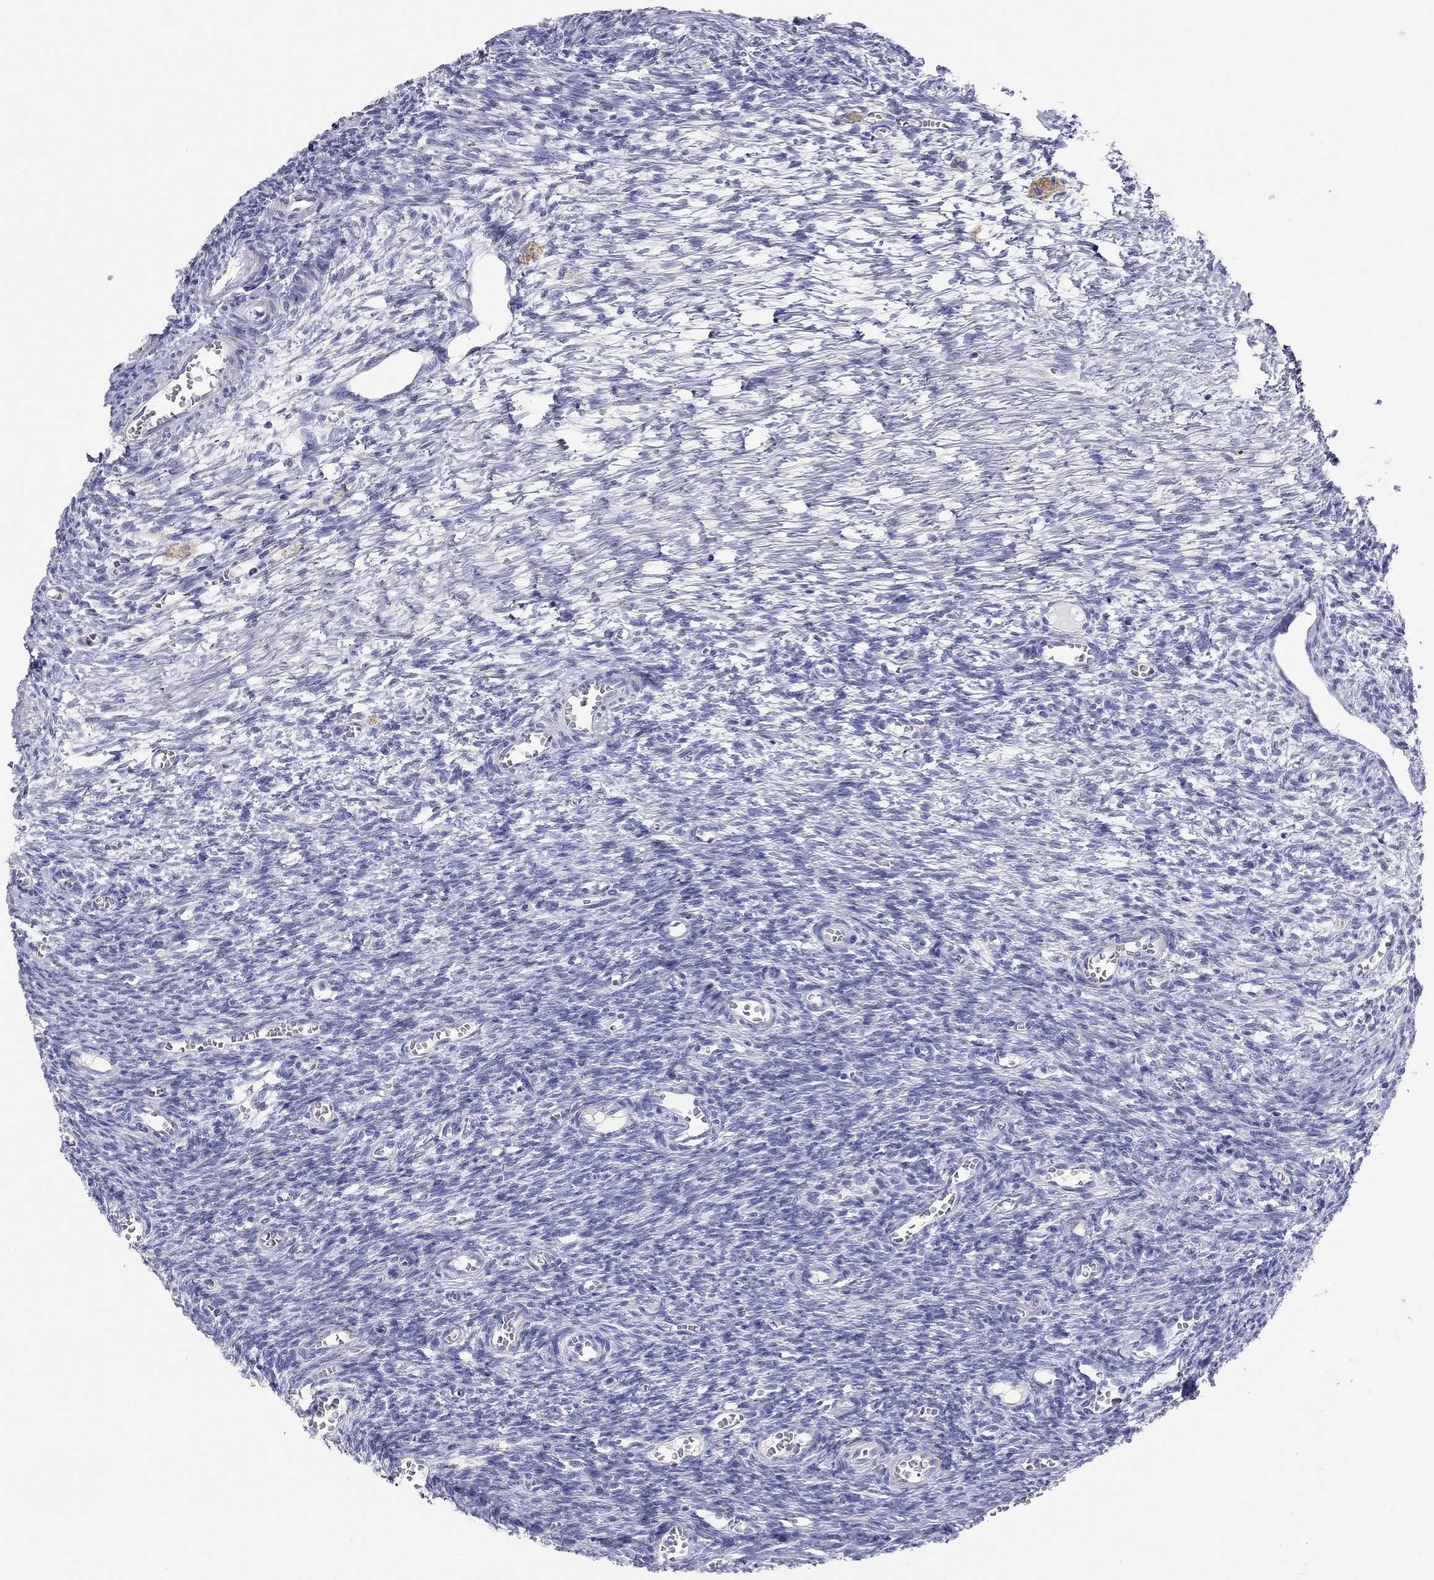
{"staining": {"intensity": "negative", "quantity": "none", "location": "none"}, "tissue": "ovary", "cell_type": "Ovarian stroma cells", "image_type": "normal", "snomed": [{"axis": "morphology", "description": "Normal tissue, NOS"}, {"axis": "topography", "description": "Ovary"}], "caption": "Immunohistochemical staining of benign ovary displays no significant positivity in ovarian stroma cells. (DAB (3,3'-diaminobenzidine) immunohistochemistry (IHC) visualized using brightfield microscopy, high magnification).", "gene": "PCDHGC5", "patient": {"sex": "female", "age": 27}}